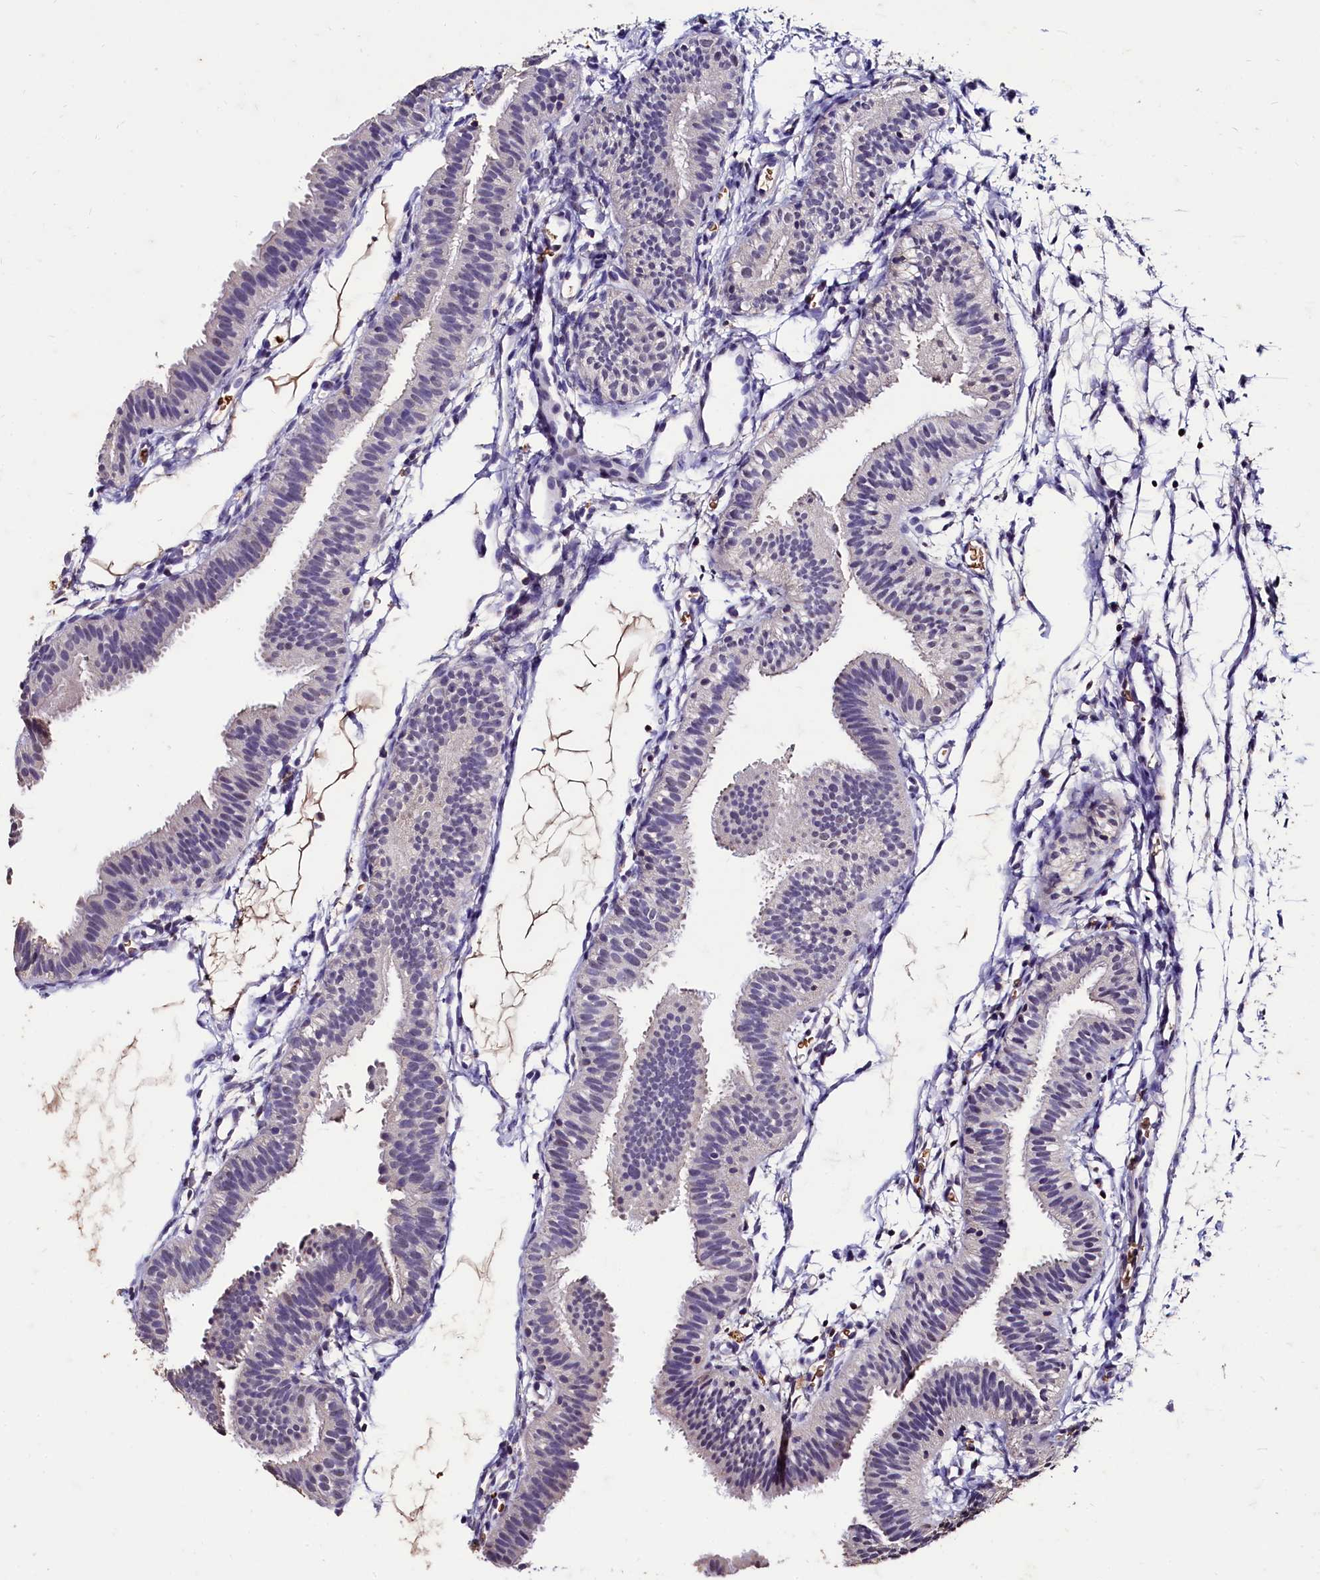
{"staining": {"intensity": "negative", "quantity": "none", "location": "none"}, "tissue": "fallopian tube", "cell_type": "Glandular cells", "image_type": "normal", "snomed": [{"axis": "morphology", "description": "Normal tissue, NOS"}, {"axis": "topography", "description": "Fallopian tube"}], "caption": "DAB immunohistochemical staining of unremarkable human fallopian tube exhibits no significant staining in glandular cells. (DAB (3,3'-diaminobenzidine) immunohistochemistry with hematoxylin counter stain).", "gene": "CSTPP1", "patient": {"sex": "female", "age": 35}}